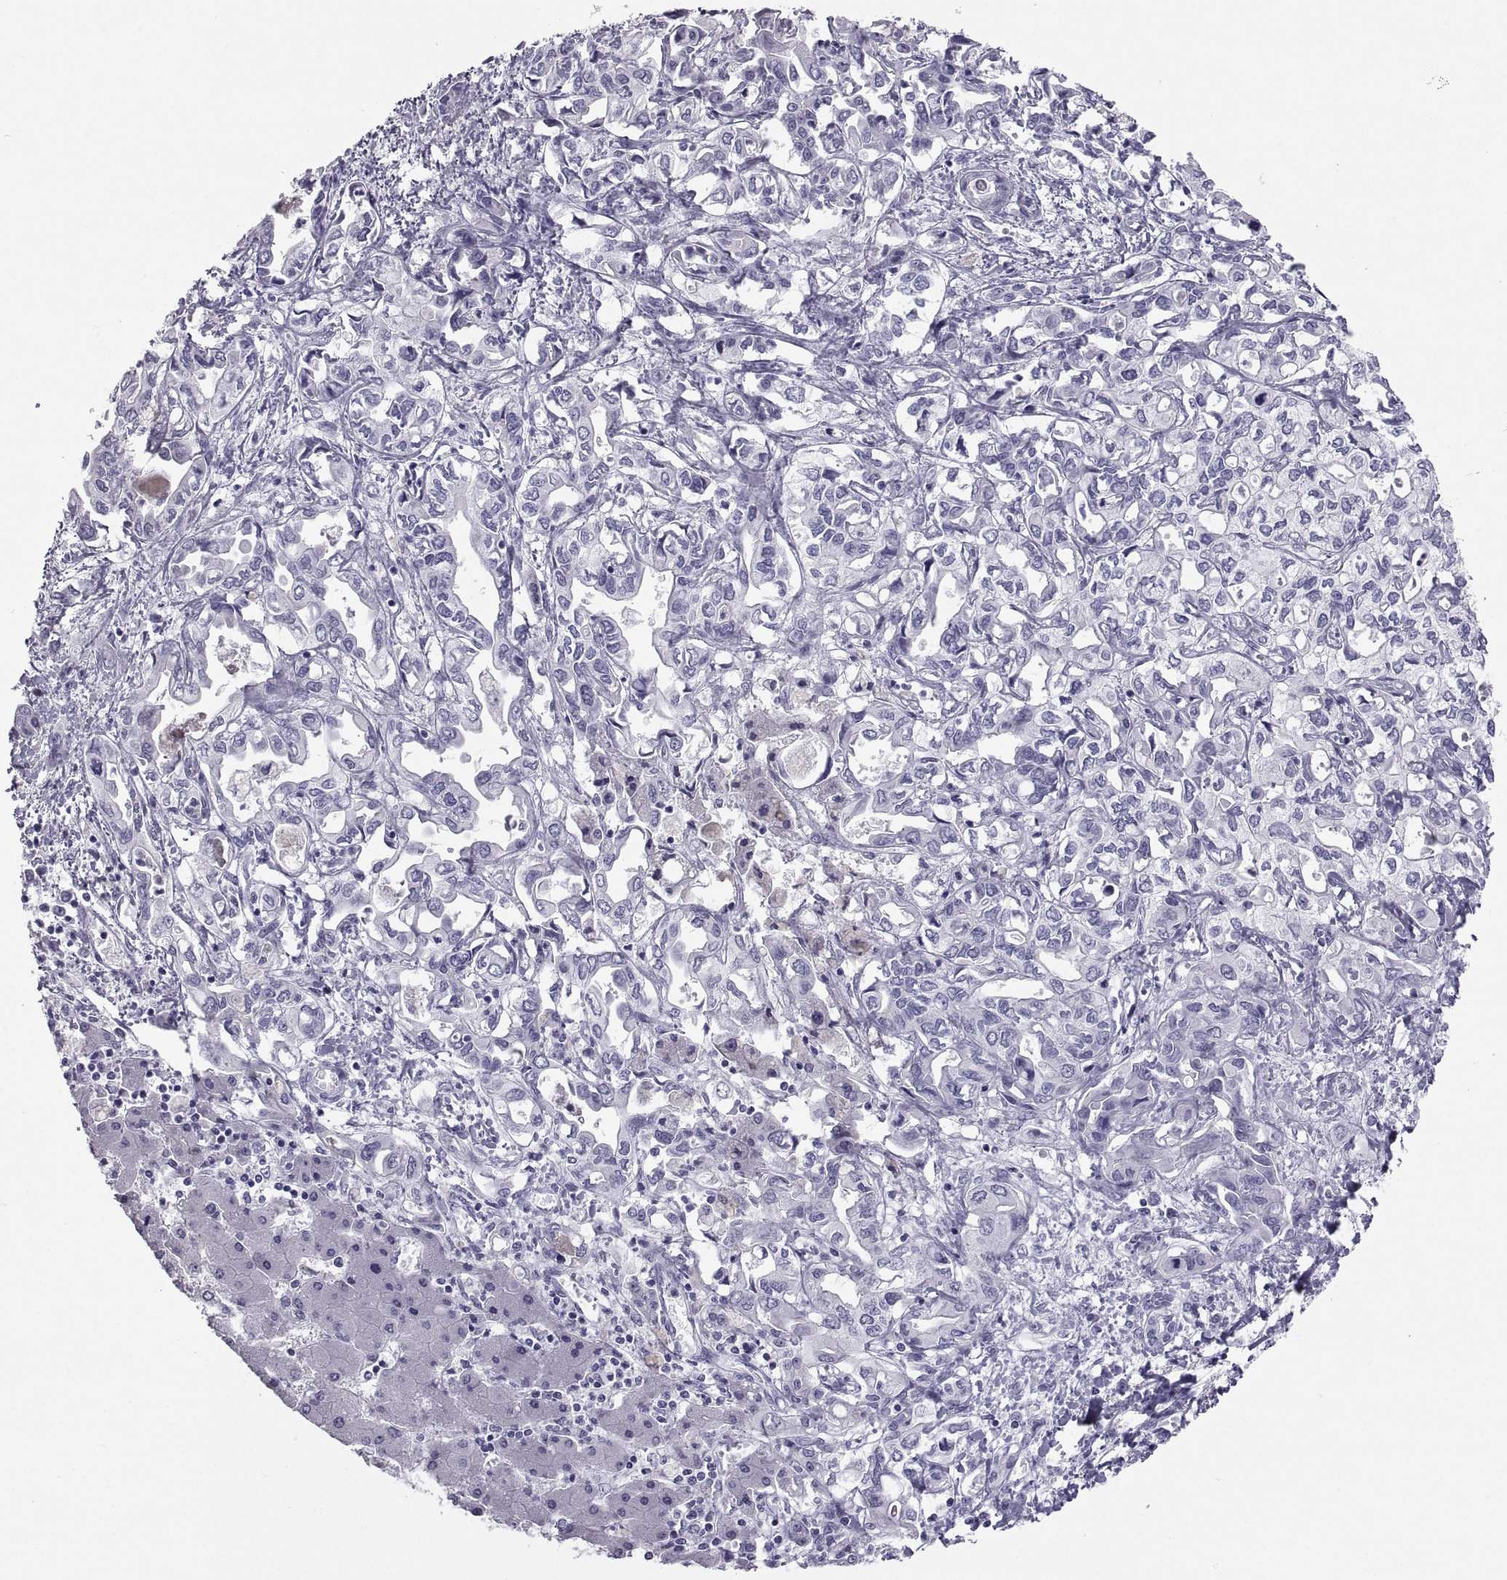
{"staining": {"intensity": "negative", "quantity": "none", "location": "none"}, "tissue": "liver cancer", "cell_type": "Tumor cells", "image_type": "cancer", "snomed": [{"axis": "morphology", "description": "Cholangiocarcinoma"}, {"axis": "topography", "description": "Liver"}], "caption": "Image shows no significant protein expression in tumor cells of cholangiocarcinoma (liver). (DAB IHC with hematoxylin counter stain).", "gene": "PCSK1N", "patient": {"sex": "female", "age": 64}}